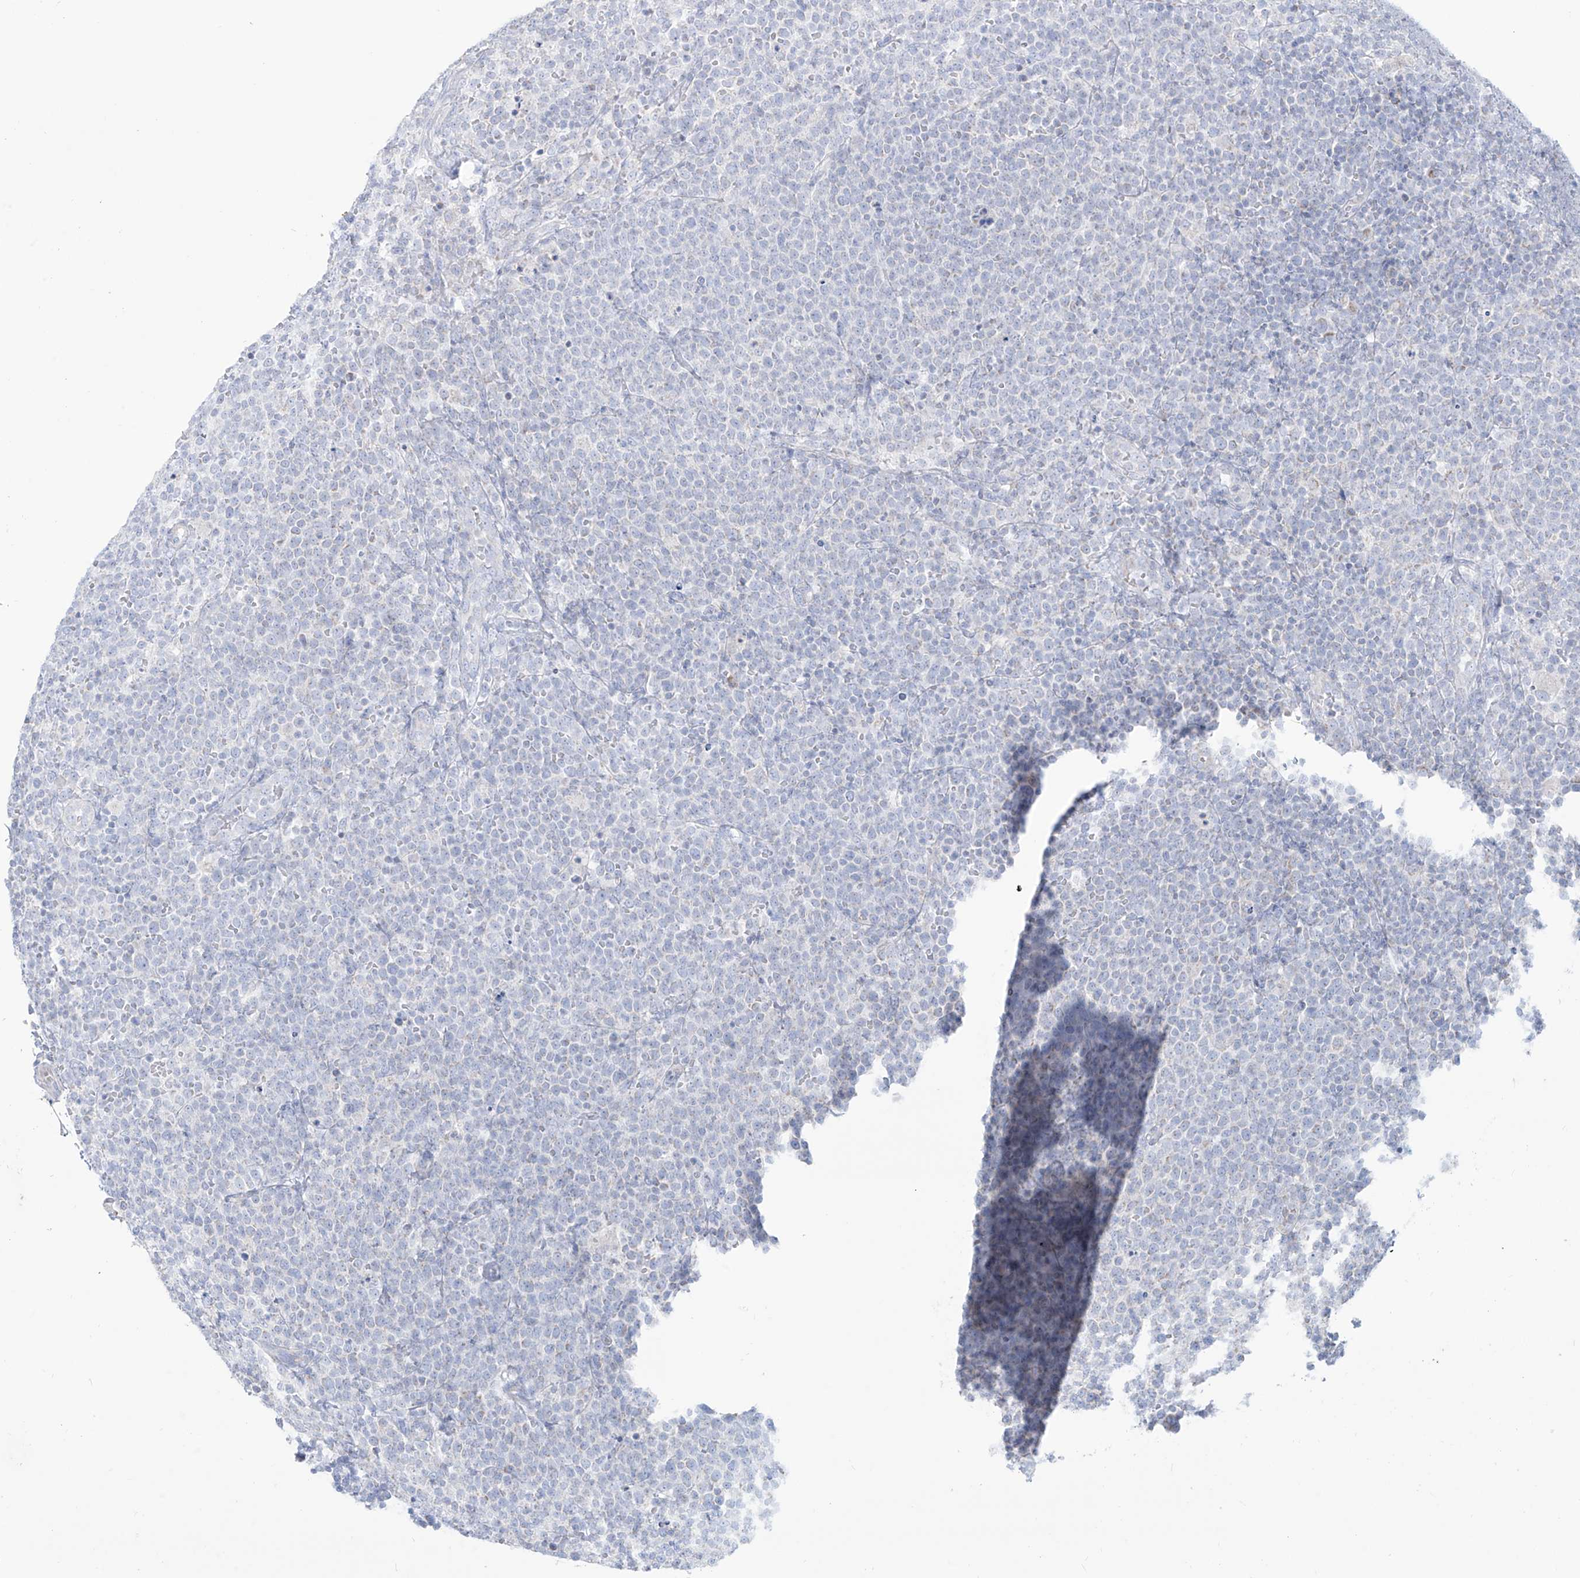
{"staining": {"intensity": "negative", "quantity": "none", "location": "none"}, "tissue": "lymphoma", "cell_type": "Tumor cells", "image_type": "cancer", "snomed": [{"axis": "morphology", "description": "Malignant lymphoma, non-Hodgkin's type, High grade"}, {"axis": "topography", "description": "Lymph node"}], "caption": "A high-resolution photomicrograph shows immunohistochemistry staining of lymphoma, which reveals no significant expression in tumor cells. (Brightfield microscopy of DAB IHC at high magnification).", "gene": "SLC26A3", "patient": {"sex": "male", "age": 61}}